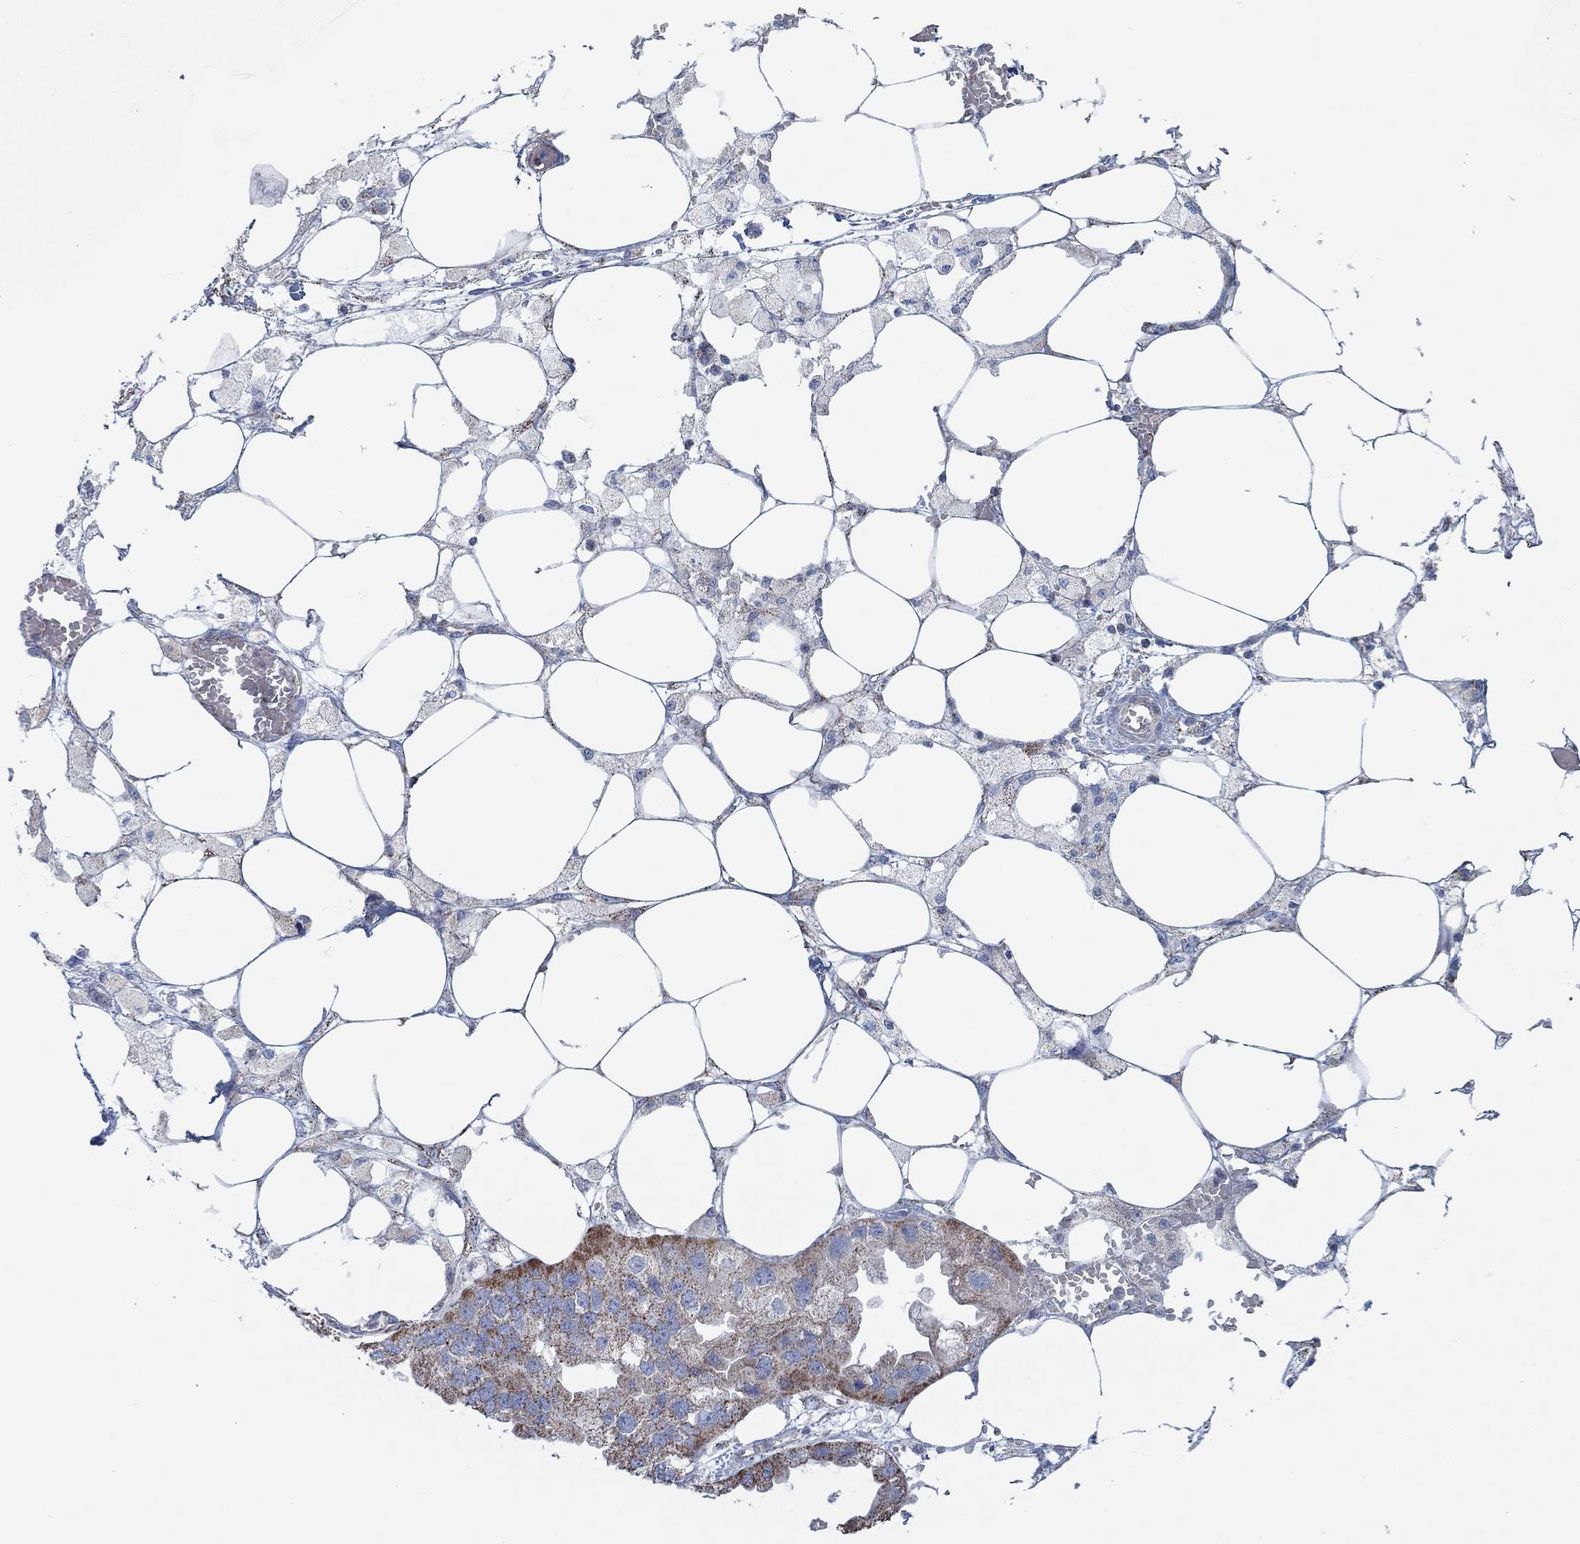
{"staining": {"intensity": "strong", "quantity": "<25%", "location": "cytoplasmic/membranous"}, "tissue": "endometrial cancer", "cell_type": "Tumor cells", "image_type": "cancer", "snomed": [{"axis": "morphology", "description": "Adenocarcinoma, NOS"}, {"axis": "morphology", "description": "Adenocarcinoma, metastatic, NOS"}, {"axis": "topography", "description": "Adipose tissue"}, {"axis": "topography", "description": "Endometrium"}], "caption": "Protein staining demonstrates strong cytoplasmic/membranous expression in about <25% of tumor cells in endometrial adenocarcinoma. (DAB = brown stain, brightfield microscopy at high magnification).", "gene": "GLOD5", "patient": {"sex": "female", "age": 67}}